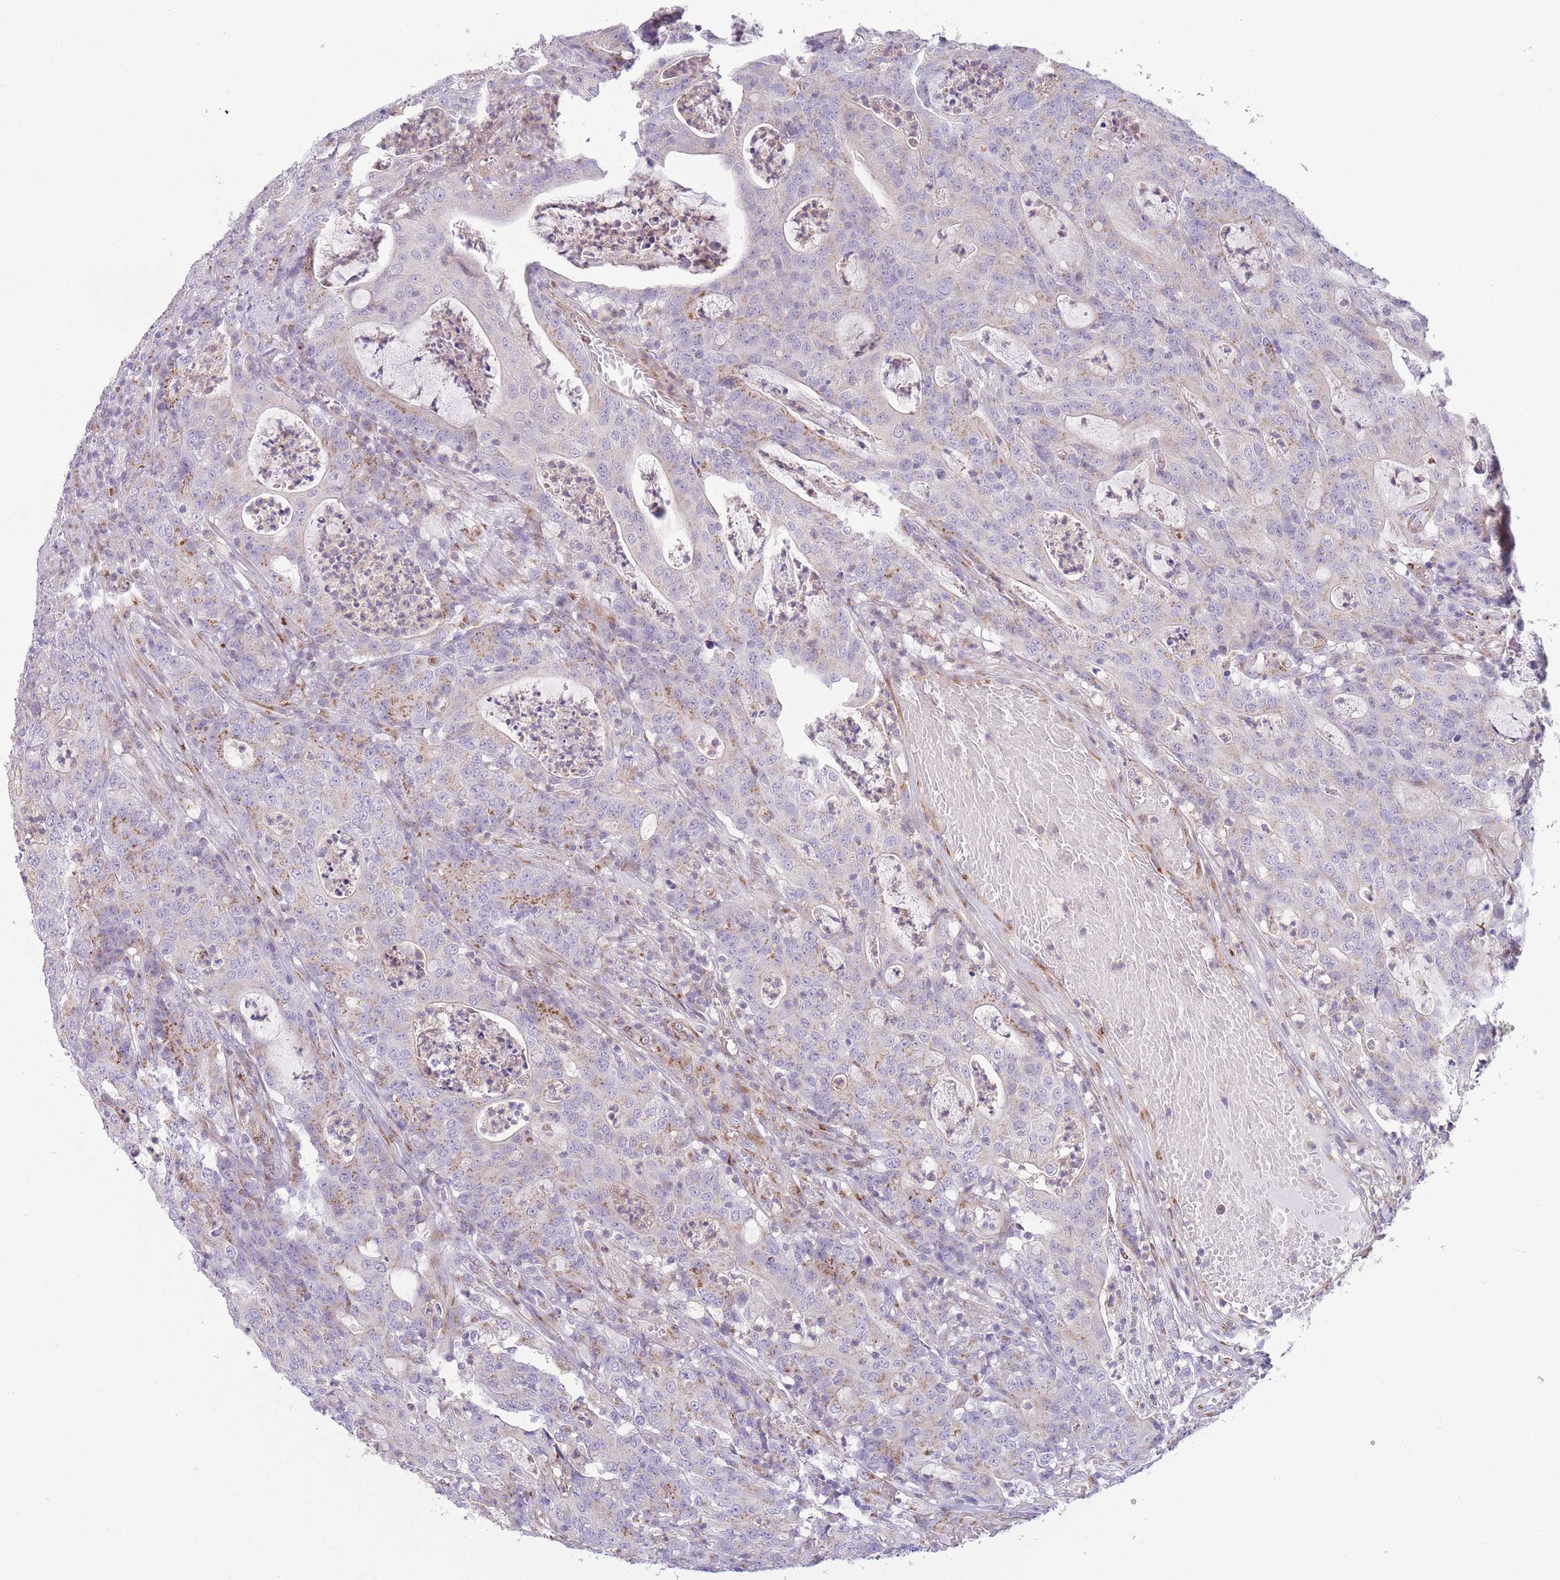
{"staining": {"intensity": "weak", "quantity": "<25%", "location": "cytoplasmic/membranous"}, "tissue": "colorectal cancer", "cell_type": "Tumor cells", "image_type": "cancer", "snomed": [{"axis": "morphology", "description": "Adenocarcinoma, NOS"}, {"axis": "topography", "description": "Colon"}], "caption": "A micrograph of human colorectal cancer is negative for staining in tumor cells.", "gene": "C20orf96", "patient": {"sex": "male", "age": 83}}